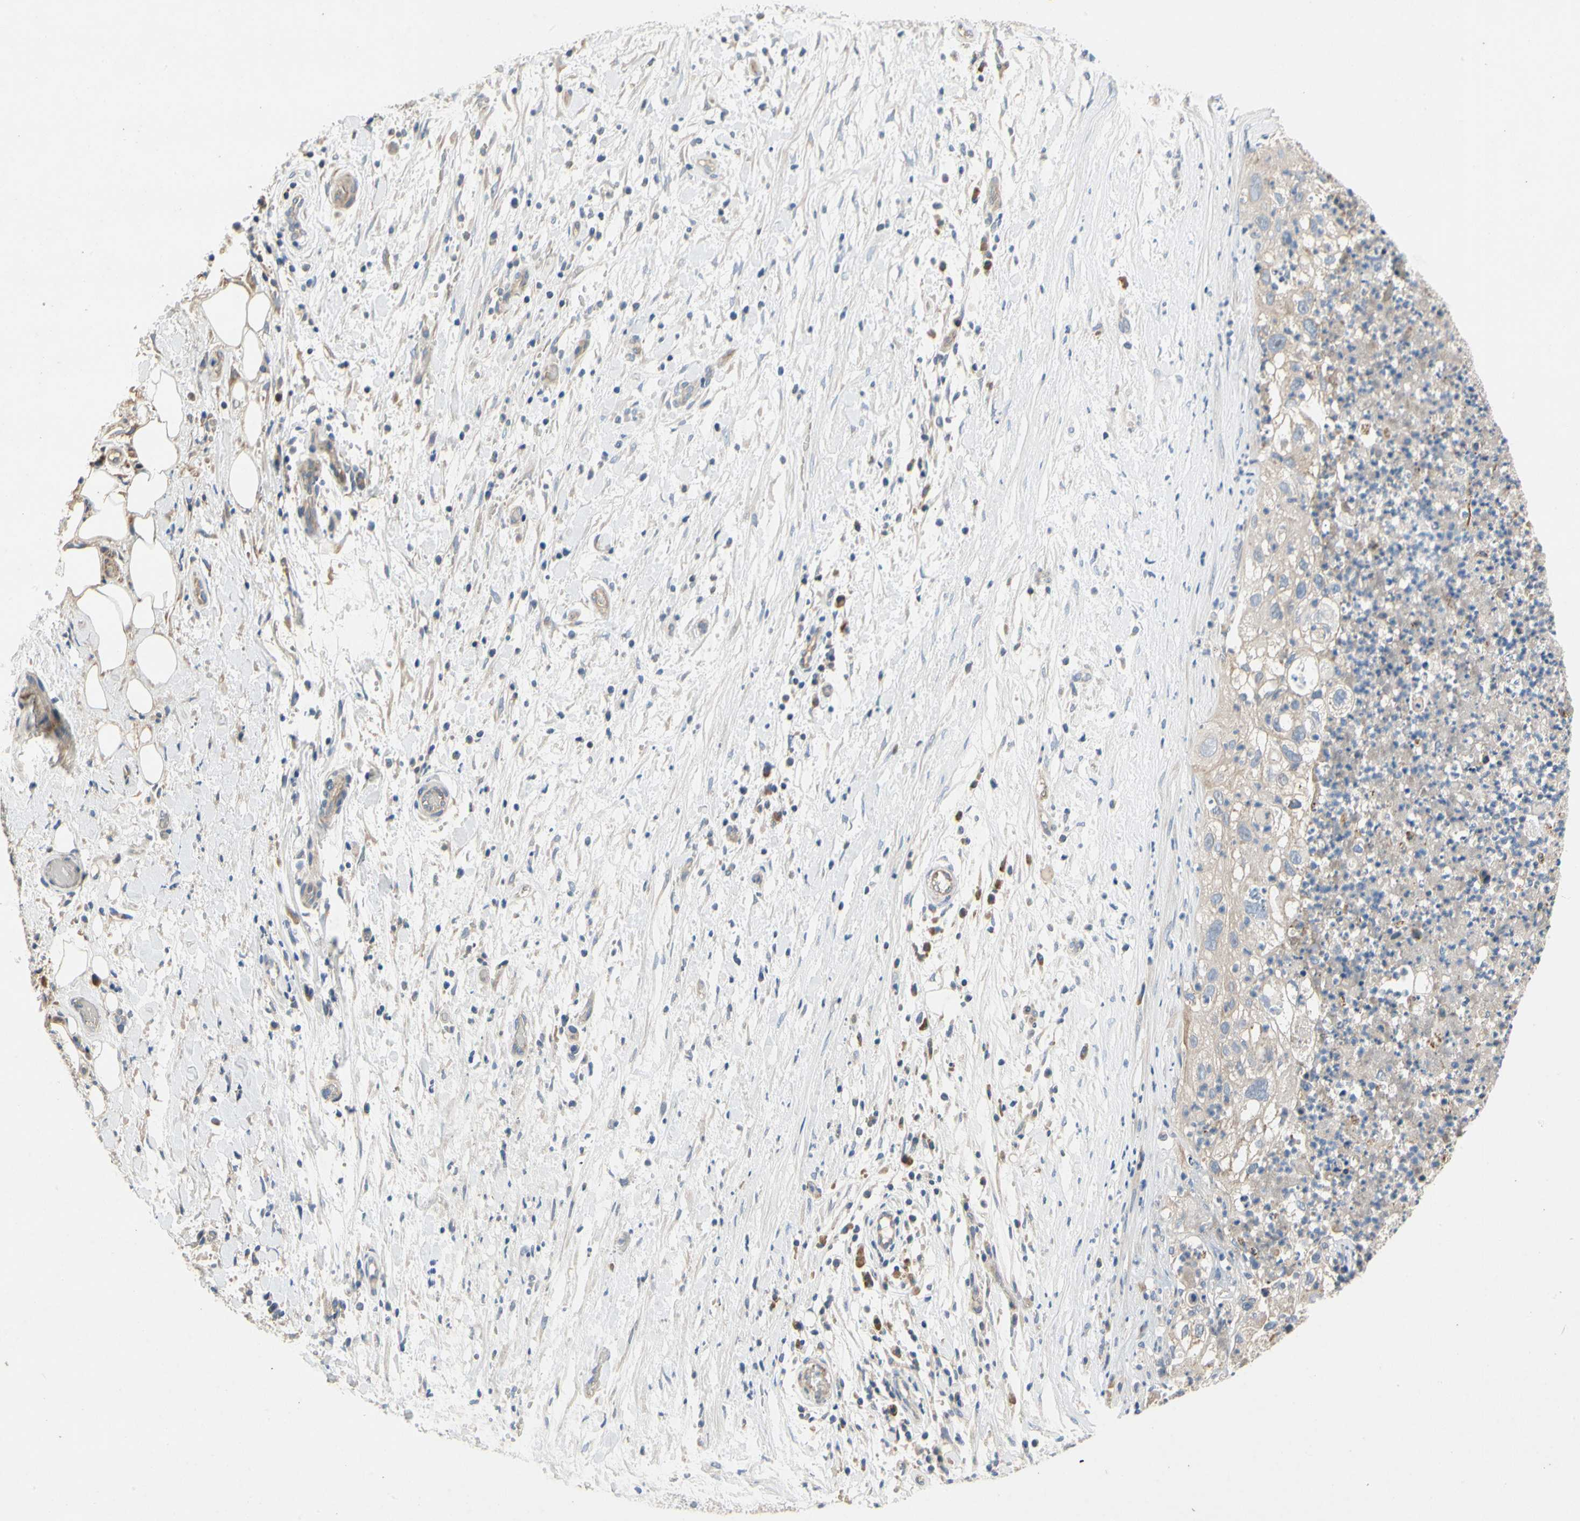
{"staining": {"intensity": "weak", "quantity": ">75%", "location": "cytoplasmic/membranous"}, "tissue": "lung cancer", "cell_type": "Tumor cells", "image_type": "cancer", "snomed": [{"axis": "morphology", "description": "Inflammation, NOS"}, {"axis": "morphology", "description": "Squamous cell carcinoma, NOS"}, {"axis": "topography", "description": "Lymph node"}, {"axis": "topography", "description": "Soft tissue"}, {"axis": "topography", "description": "Lung"}], "caption": "Human squamous cell carcinoma (lung) stained for a protein (brown) shows weak cytoplasmic/membranous positive staining in about >75% of tumor cells.", "gene": "KLHDC8B", "patient": {"sex": "male", "age": 66}}